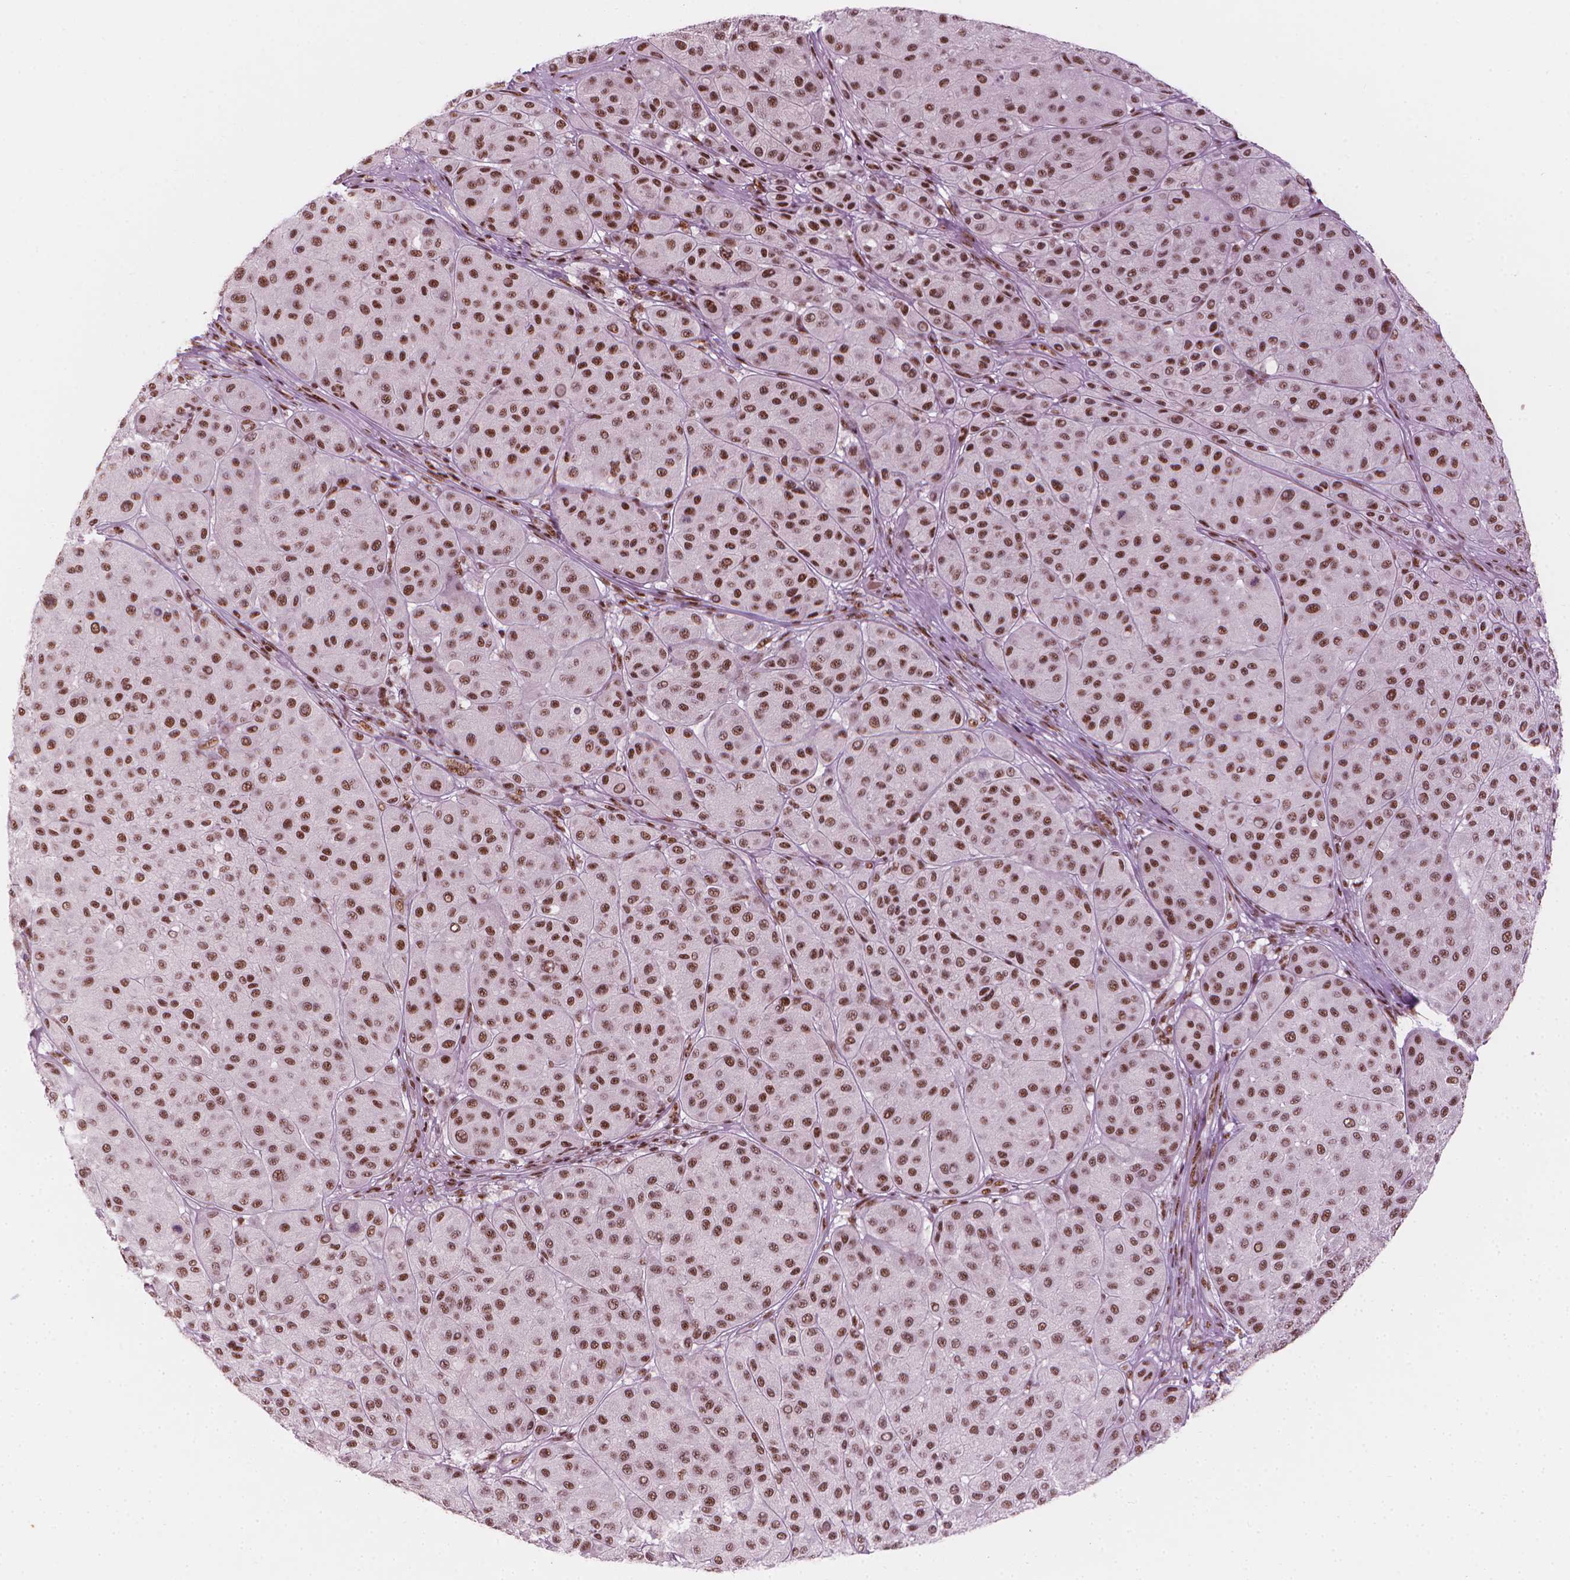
{"staining": {"intensity": "moderate", "quantity": ">75%", "location": "nuclear"}, "tissue": "melanoma", "cell_type": "Tumor cells", "image_type": "cancer", "snomed": [{"axis": "morphology", "description": "Malignant melanoma, Metastatic site"}, {"axis": "topography", "description": "Smooth muscle"}], "caption": "Protein staining of melanoma tissue displays moderate nuclear staining in about >75% of tumor cells.", "gene": "ELF2", "patient": {"sex": "male", "age": 41}}